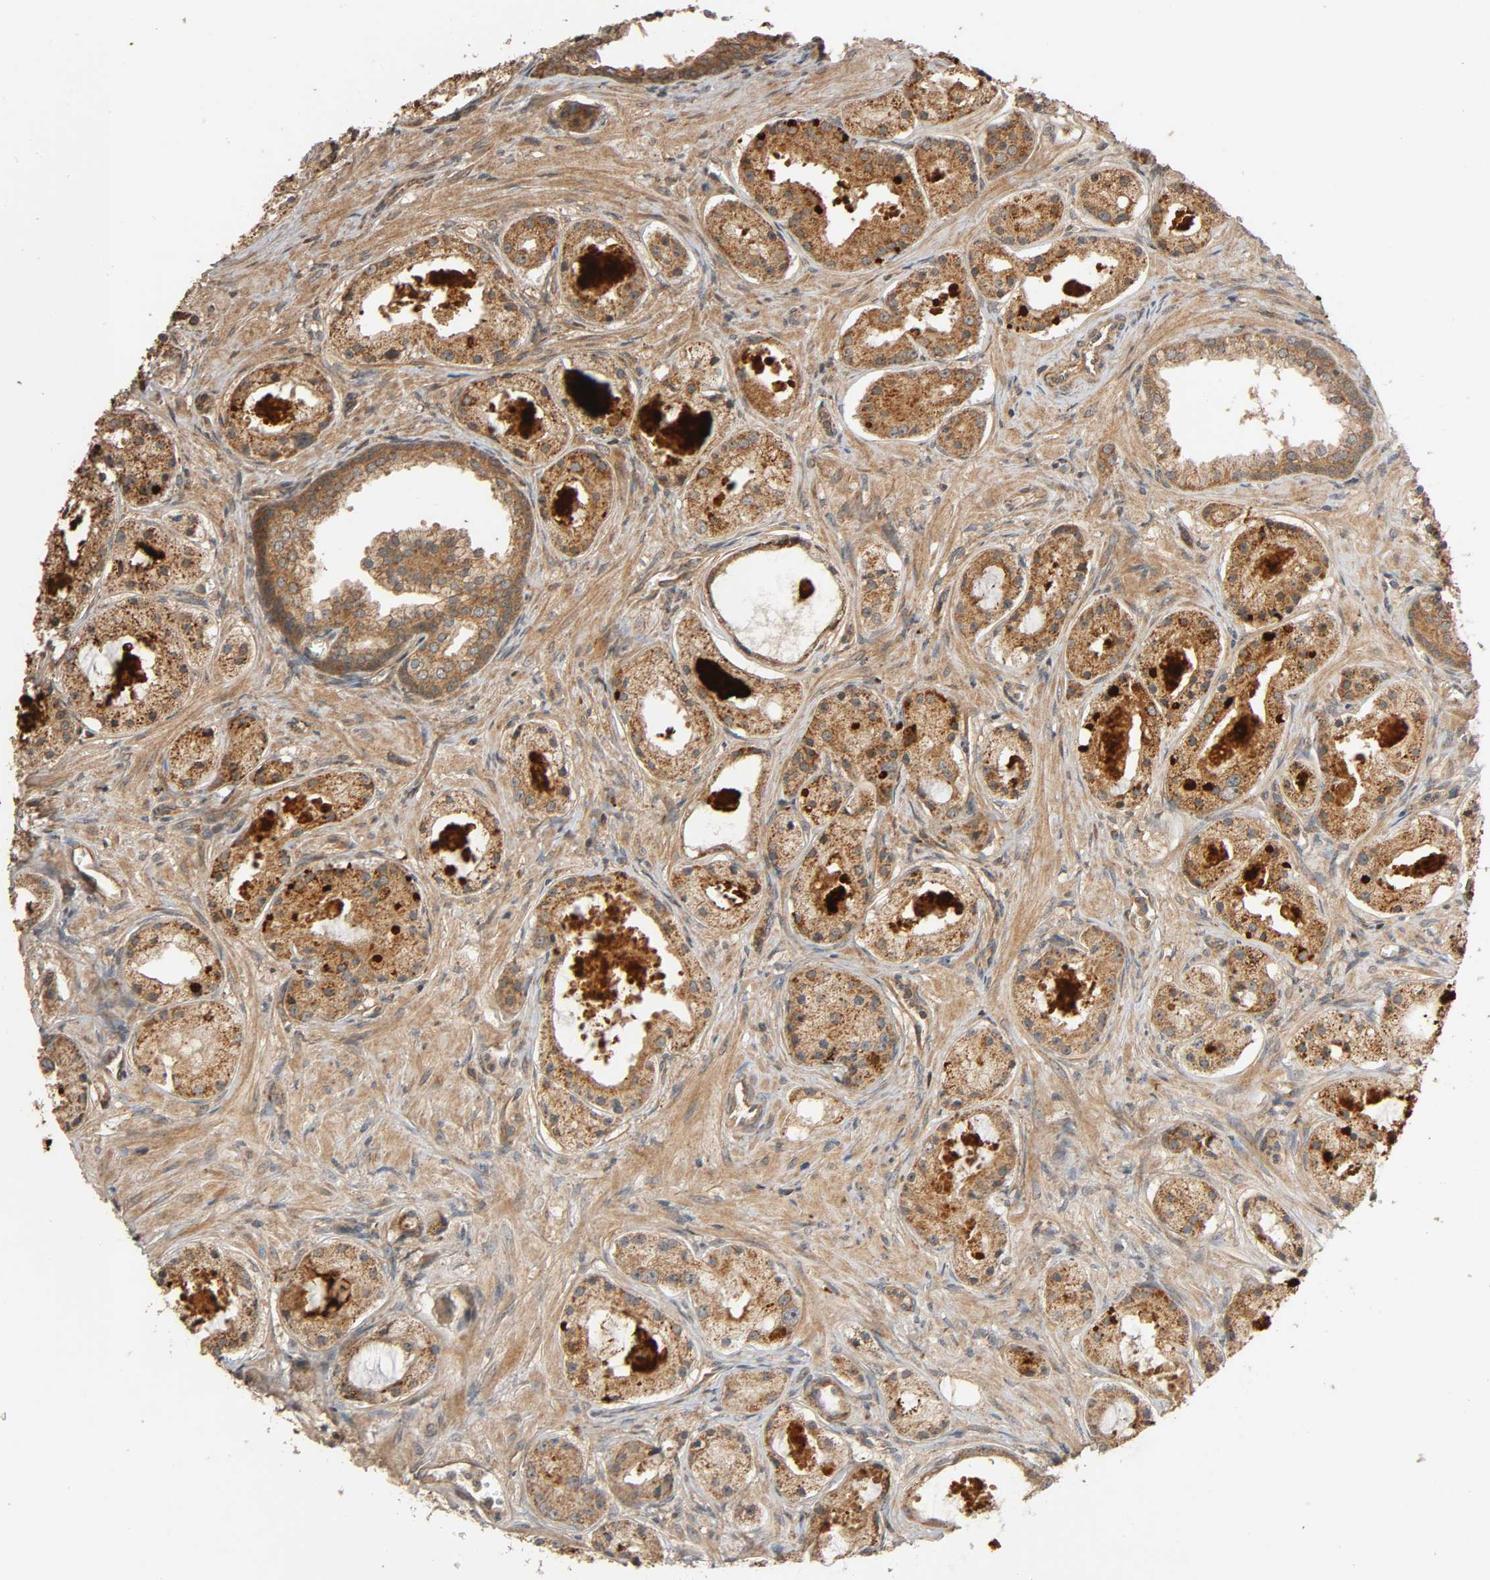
{"staining": {"intensity": "strong", "quantity": ">75%", "location": "cytoplasmic/membranous"}, "tissue": "prostate cancer", "cell_type": "Tumor cells", "image_type": "cancer", "snomed": [{"axis": "morphology", "description": "Adenocarcinoma, Low grade"}, {"axis": "topography", "description": "Prostate"}], "caption": "Immunohistochemistry (IHC) image of human prostate low-grade adenocarcinoma stained for a protein (brown), which displays high levels of strong cytoplasmic/membranous positivity in approximately >75% of tumor cells.", "gene": "MAP3K8", "patient": {"sex": "male", "age": 57}}